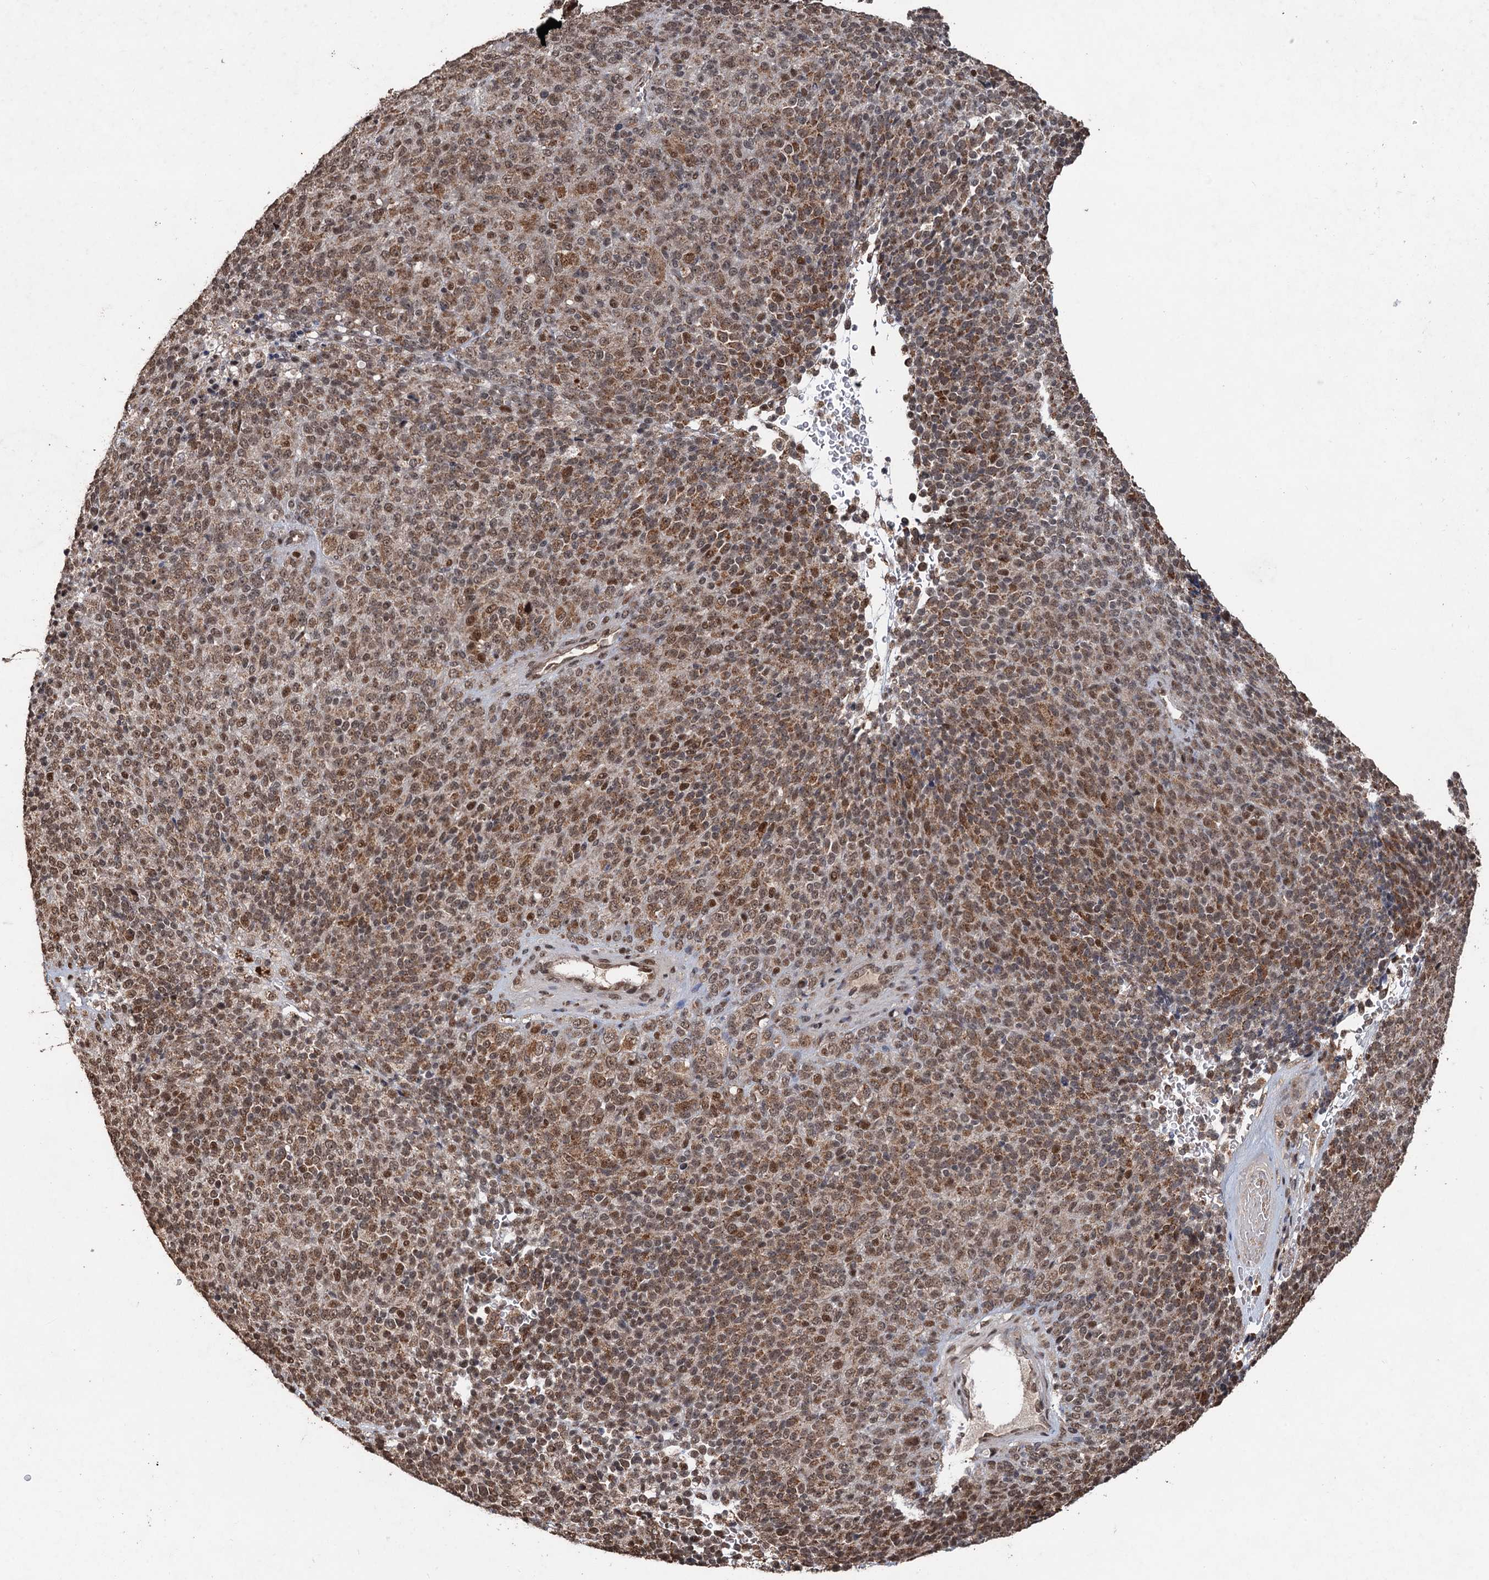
{"staining": {"intensity": "moderate", "quantity": ">75%", "location": "cytoplasmic/membranous,nuclear"}, "tissue": "melanoma", "cell_type": "Tumor cells", "image_type": "cancer", "snomed": [{"axis": "morphology", "description": "Malignant melanoma, Metastatic site"}, {"axis": "topography", "description": "Brain"}], "caption": "Tumor cells display medium levels of moderate cytoplasmic/membranous and nuclear positivity in approximately >75% of cells in malignant melanoma (metastatic site). The staining is performed using DAB (3,3'-diaminobenzidine) brown chromogen to label protein expression. The nuclei are counter-stained blue using hematoxylin.", "gene": "REP15", "patient": {"sex": "female", "age": 56}}